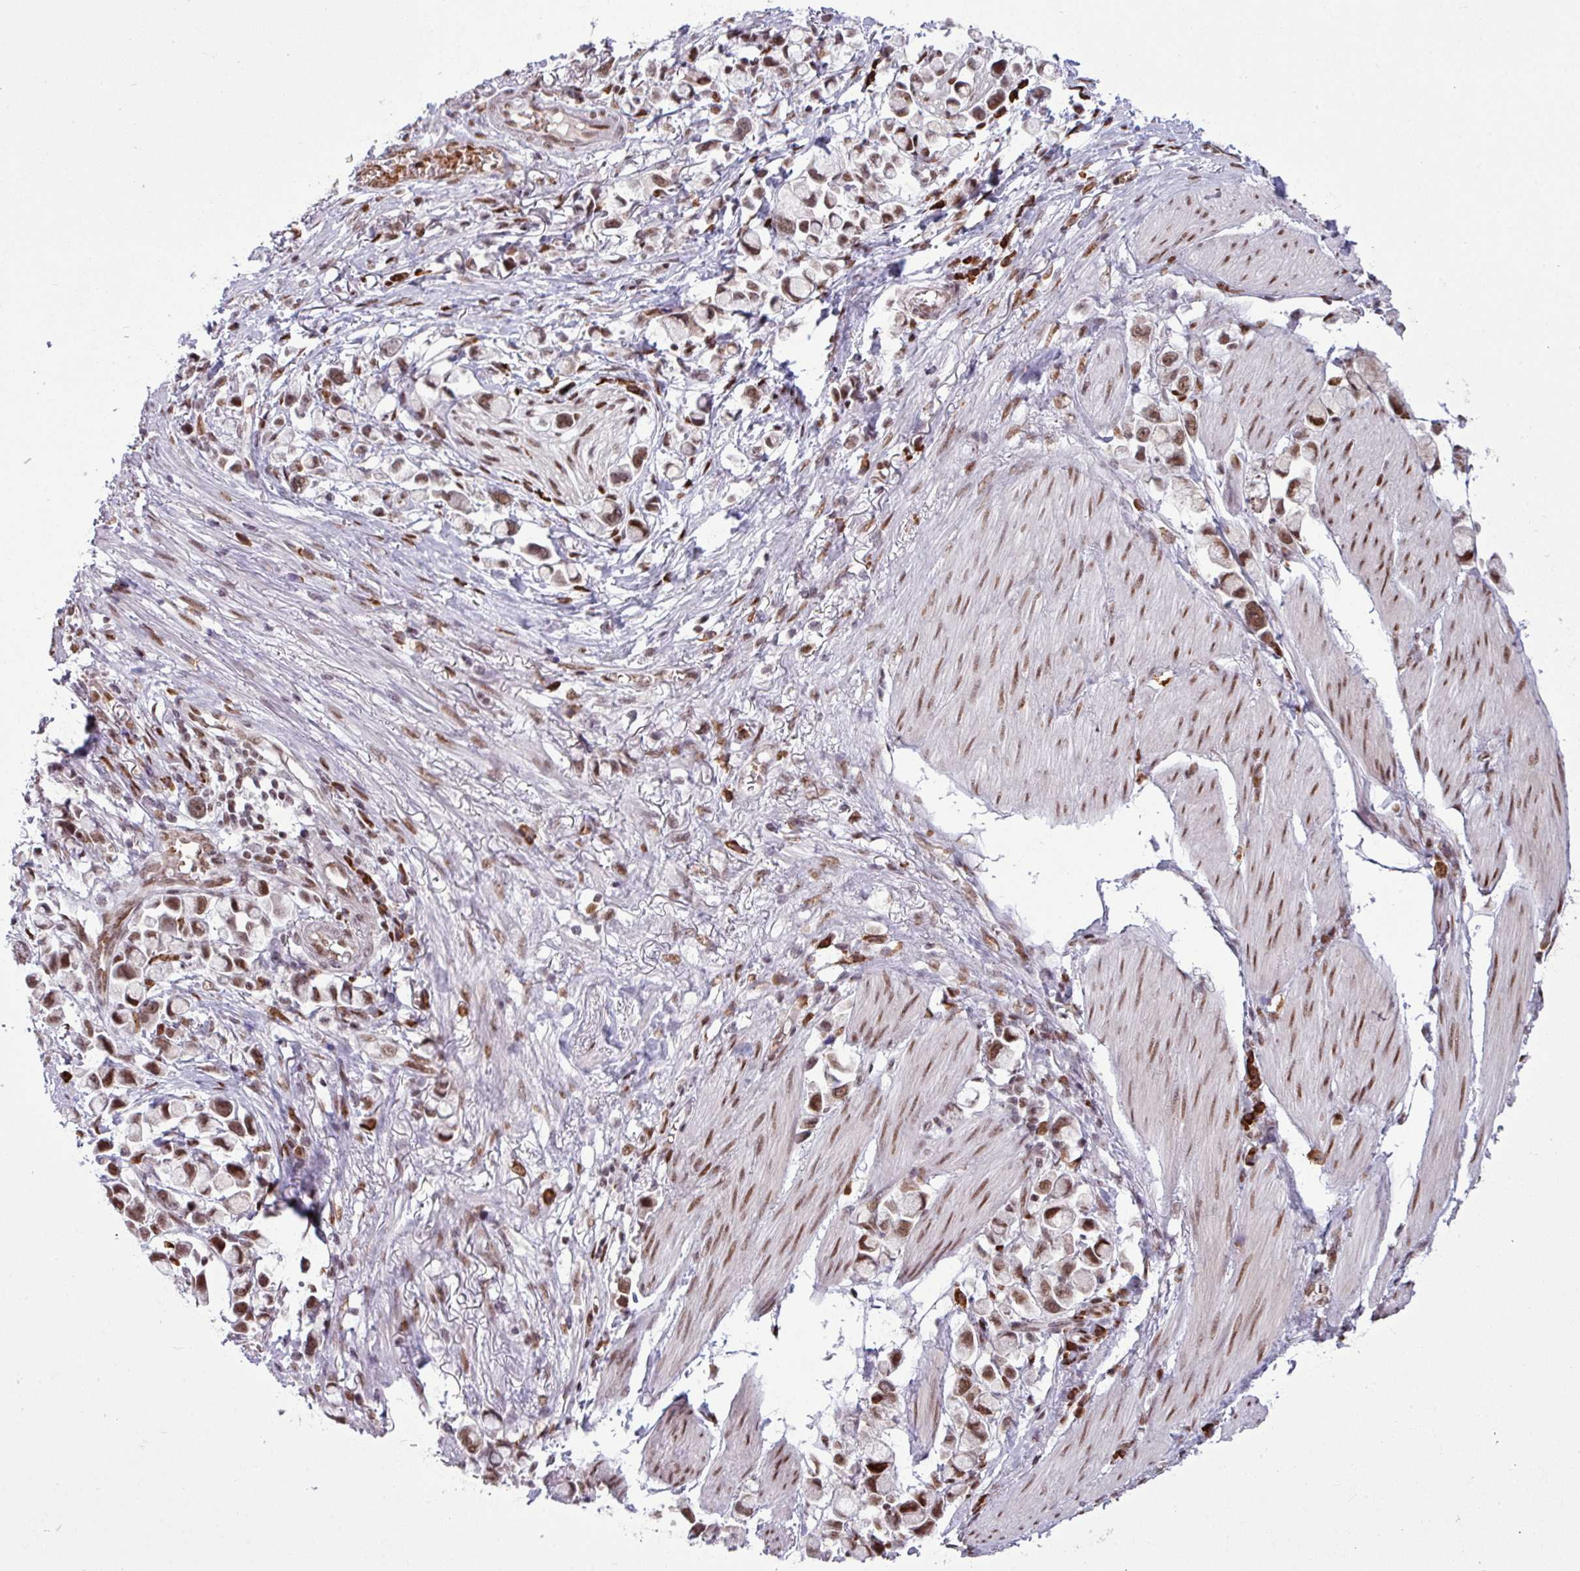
{"staining": {"intensity": "moderate", "quantity": ">75%", "location": "nuclear"}, "tissue": "stomach cancer", "cell_type": "Tumor cells", "image_type": "cancer", "snomed": [{"axis": "morphology", "description": "Adenocarcinoma, NOS"}, {"axis": "topography", "description": "Stomach"}], "caption": "Approximately >75% of tumor cells in stomach cancer (adenocarcinoma) reveal moderate nuclear protein expression as visualized by brown immunohistochemical staining.", "gene": "PRDM5", "patient": {"sex": "female", "age": 81}}